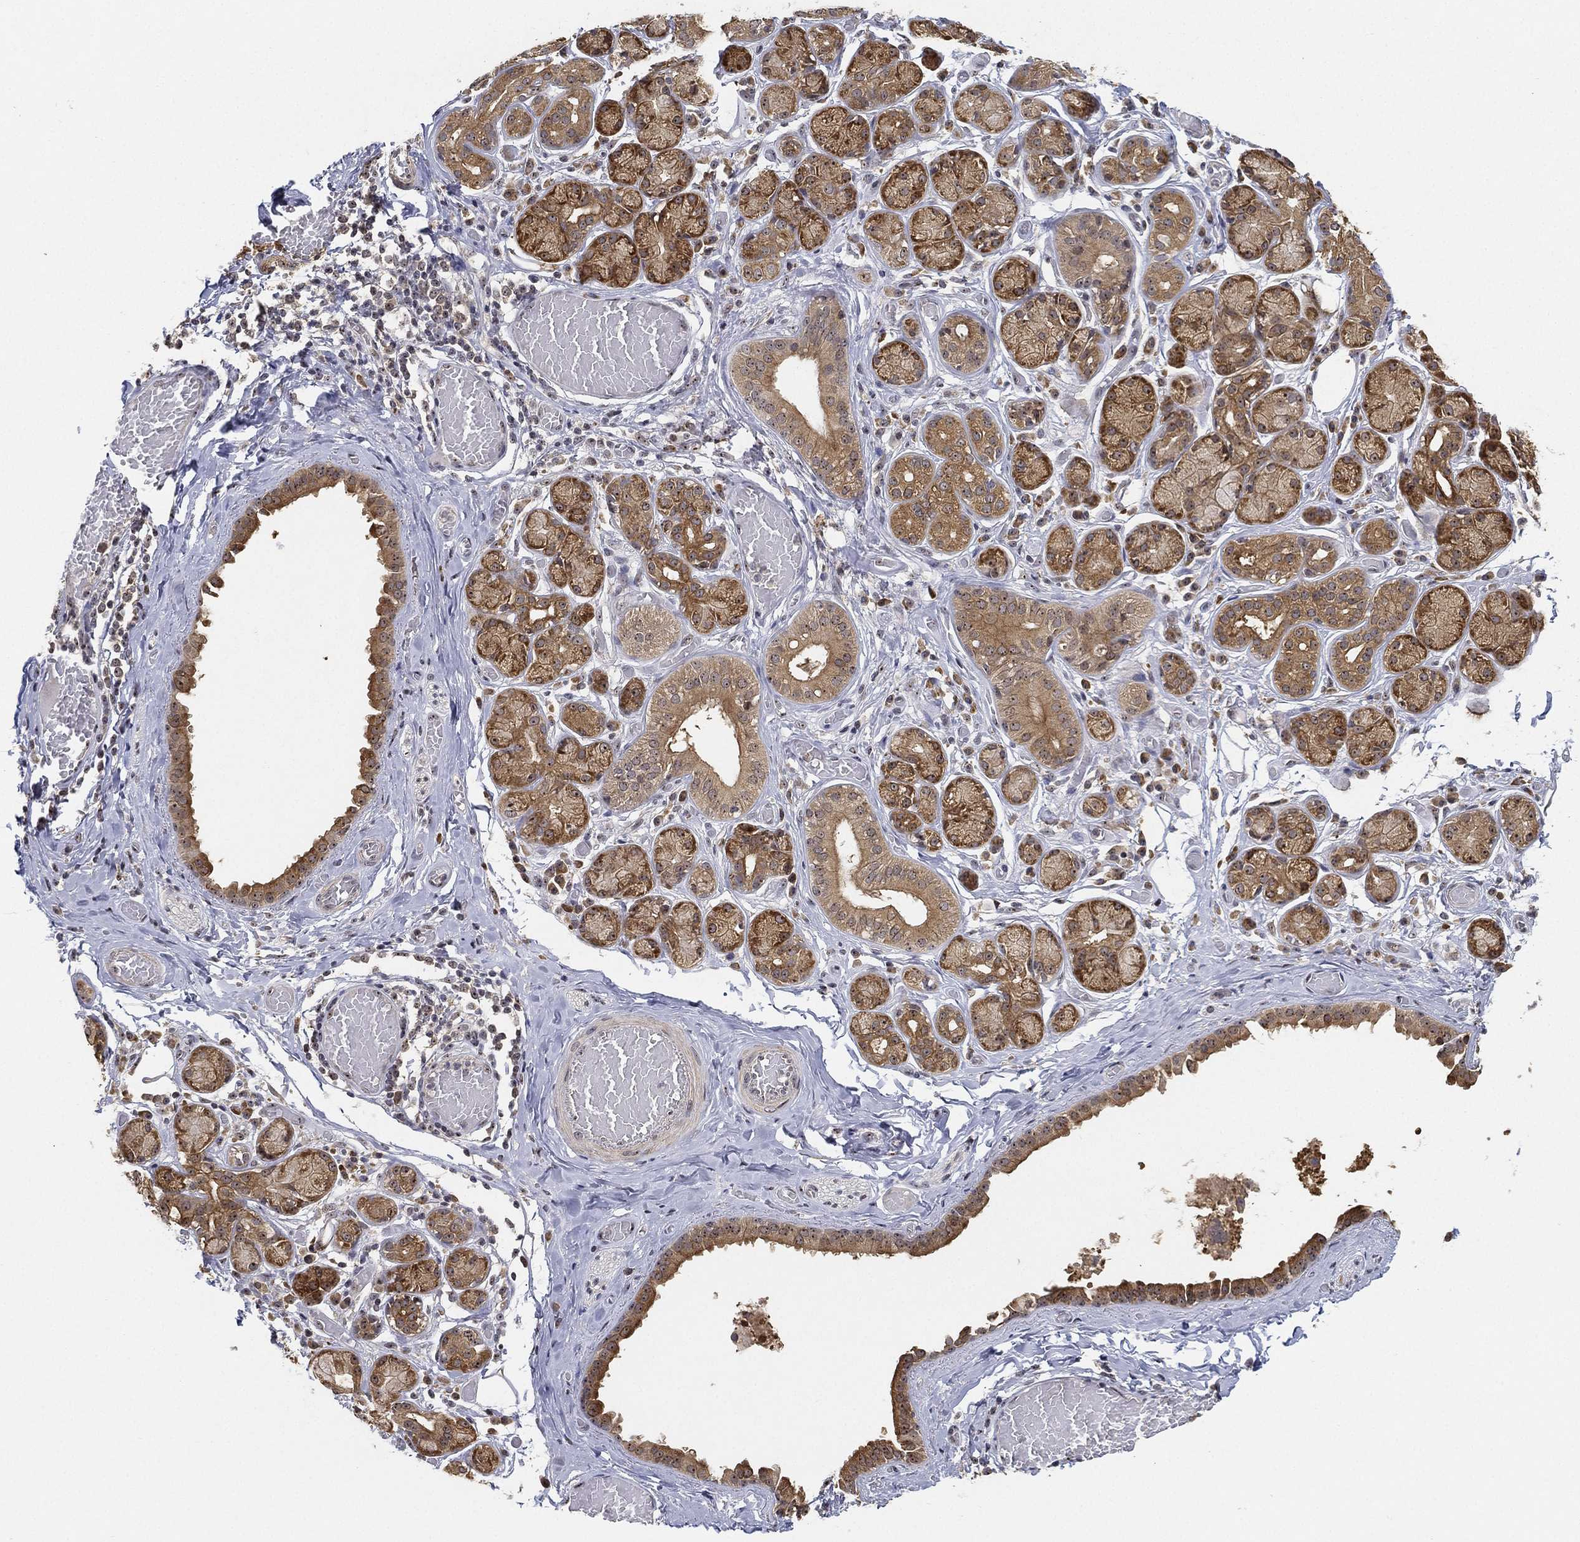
{"staining": {"intensity": "strong", "quantity": "25%-75%", "location": "cytoplasmic/membranous,nuclear"}, "tissue": "salivary gland", "cell_type": "Glandular cells", "image_type": "normal", "snomed": [{"axis": "morphology", "description": "Normal tissue, NOS"}, {"axis": "topography", "description": "Salivary gland"}, {"axis": "topography", "description": "Peripheral nerve tissue"}], "caption": "Immunohistochemical staining of normal human salivary gland exhibits 25%-75% levels of strong cytoplasmic/membranous,nuclear protein positivity in about 25%-75% of glandular cells. The protein of interest is shown in brown color, while the nuclei are stained blue.", "gene": "PPP1R16B", "patient": {"sex": "male", "age": 71}}